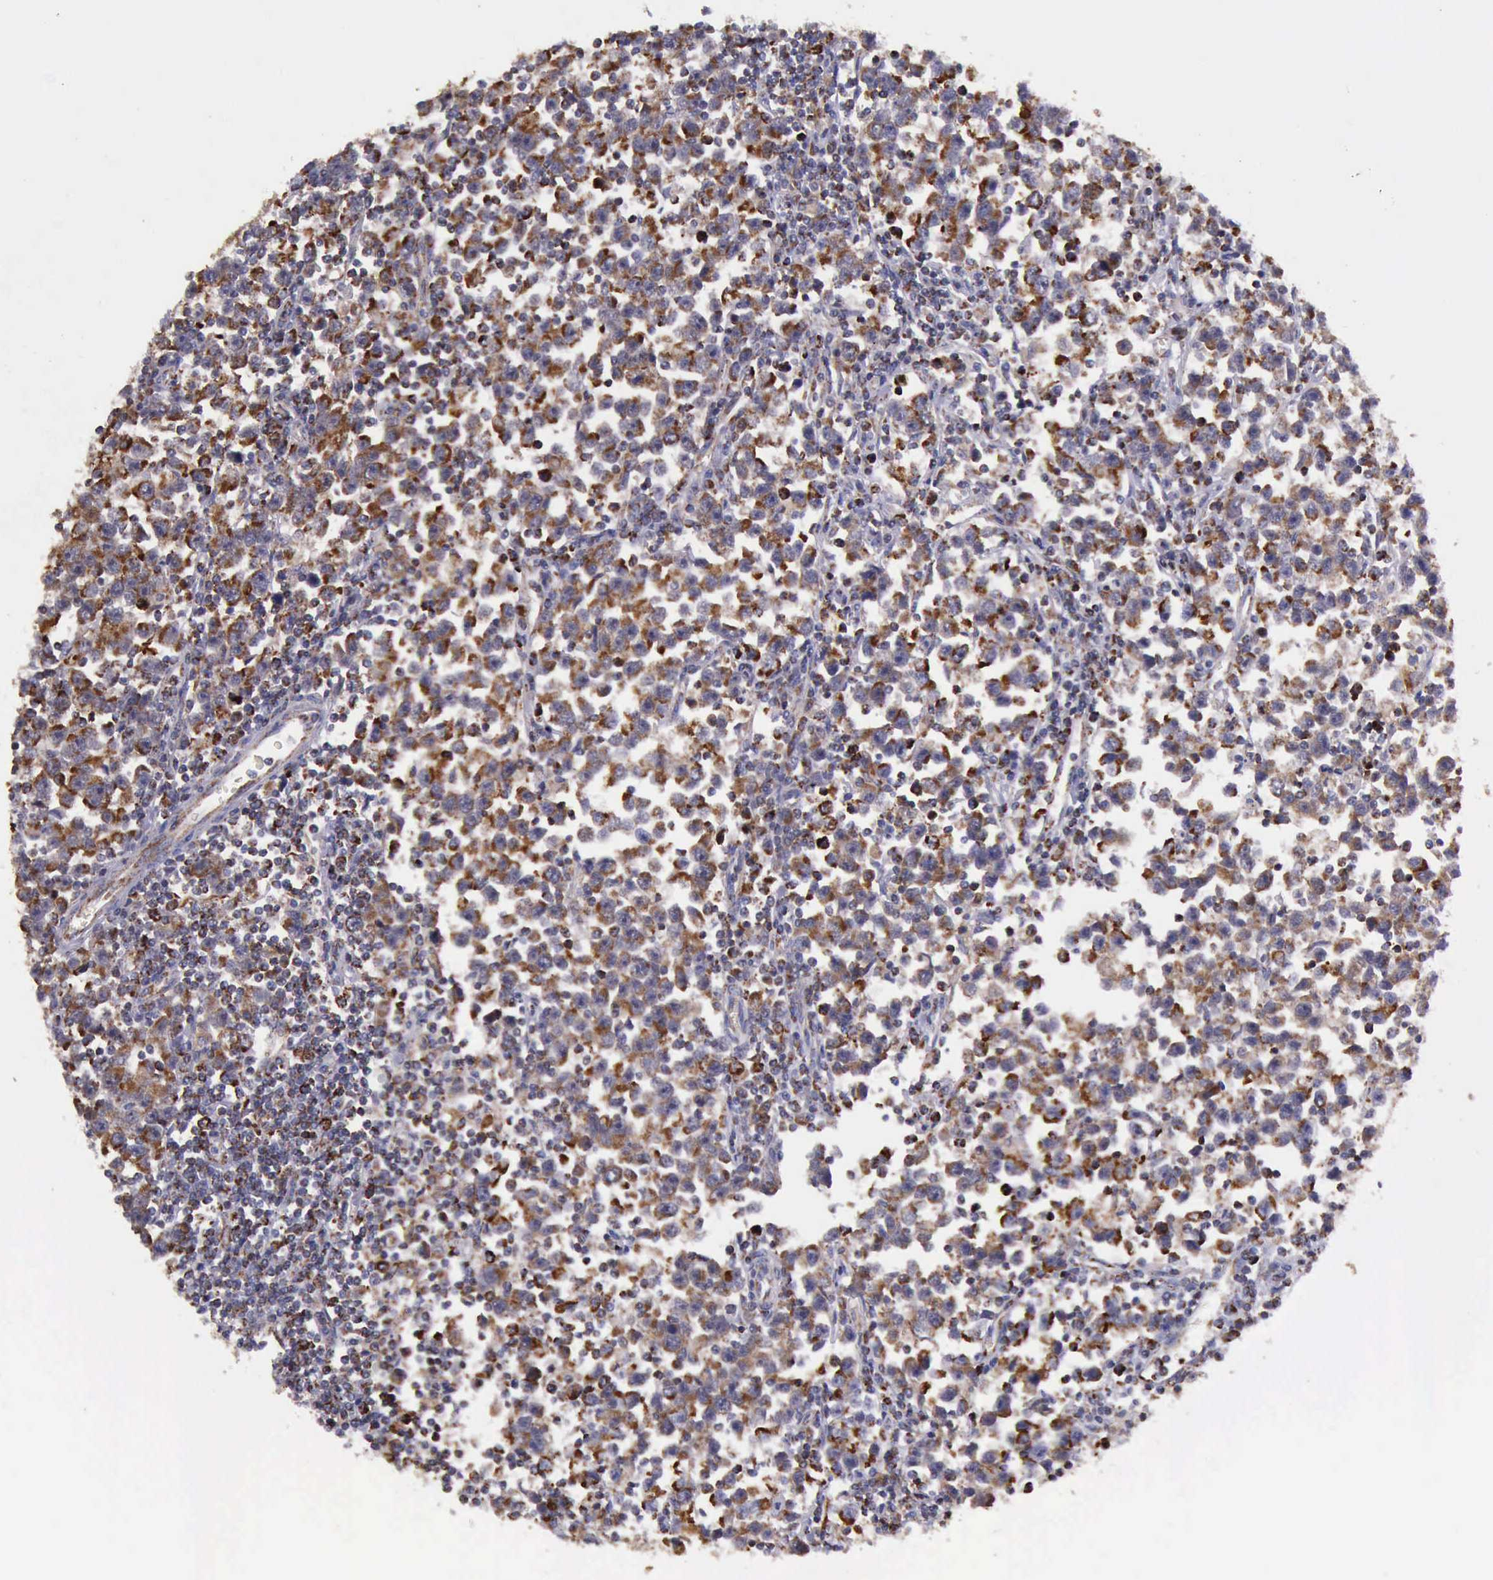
{"staining": {"intensity": "moderate", "quantity": ">75%", "location": "cytoplasmic/membranous"}, "tissue": "testis cancer", "cell_type": "Tumor cells", "image_type": "cancer", "snomed": [{"axis": "morphology", "description": "Seminoma, NOS"}, {"axis": "topography", "description": "Testis"}], "caption": "Human seminoma (testis) stained for a protein (brown) demonstrates moderate cytoplasmic/membranous positive staining in approximately >75% of tumor cells.", "gene": "TXN2", "patient": {"sex": "male", "age": 43}}